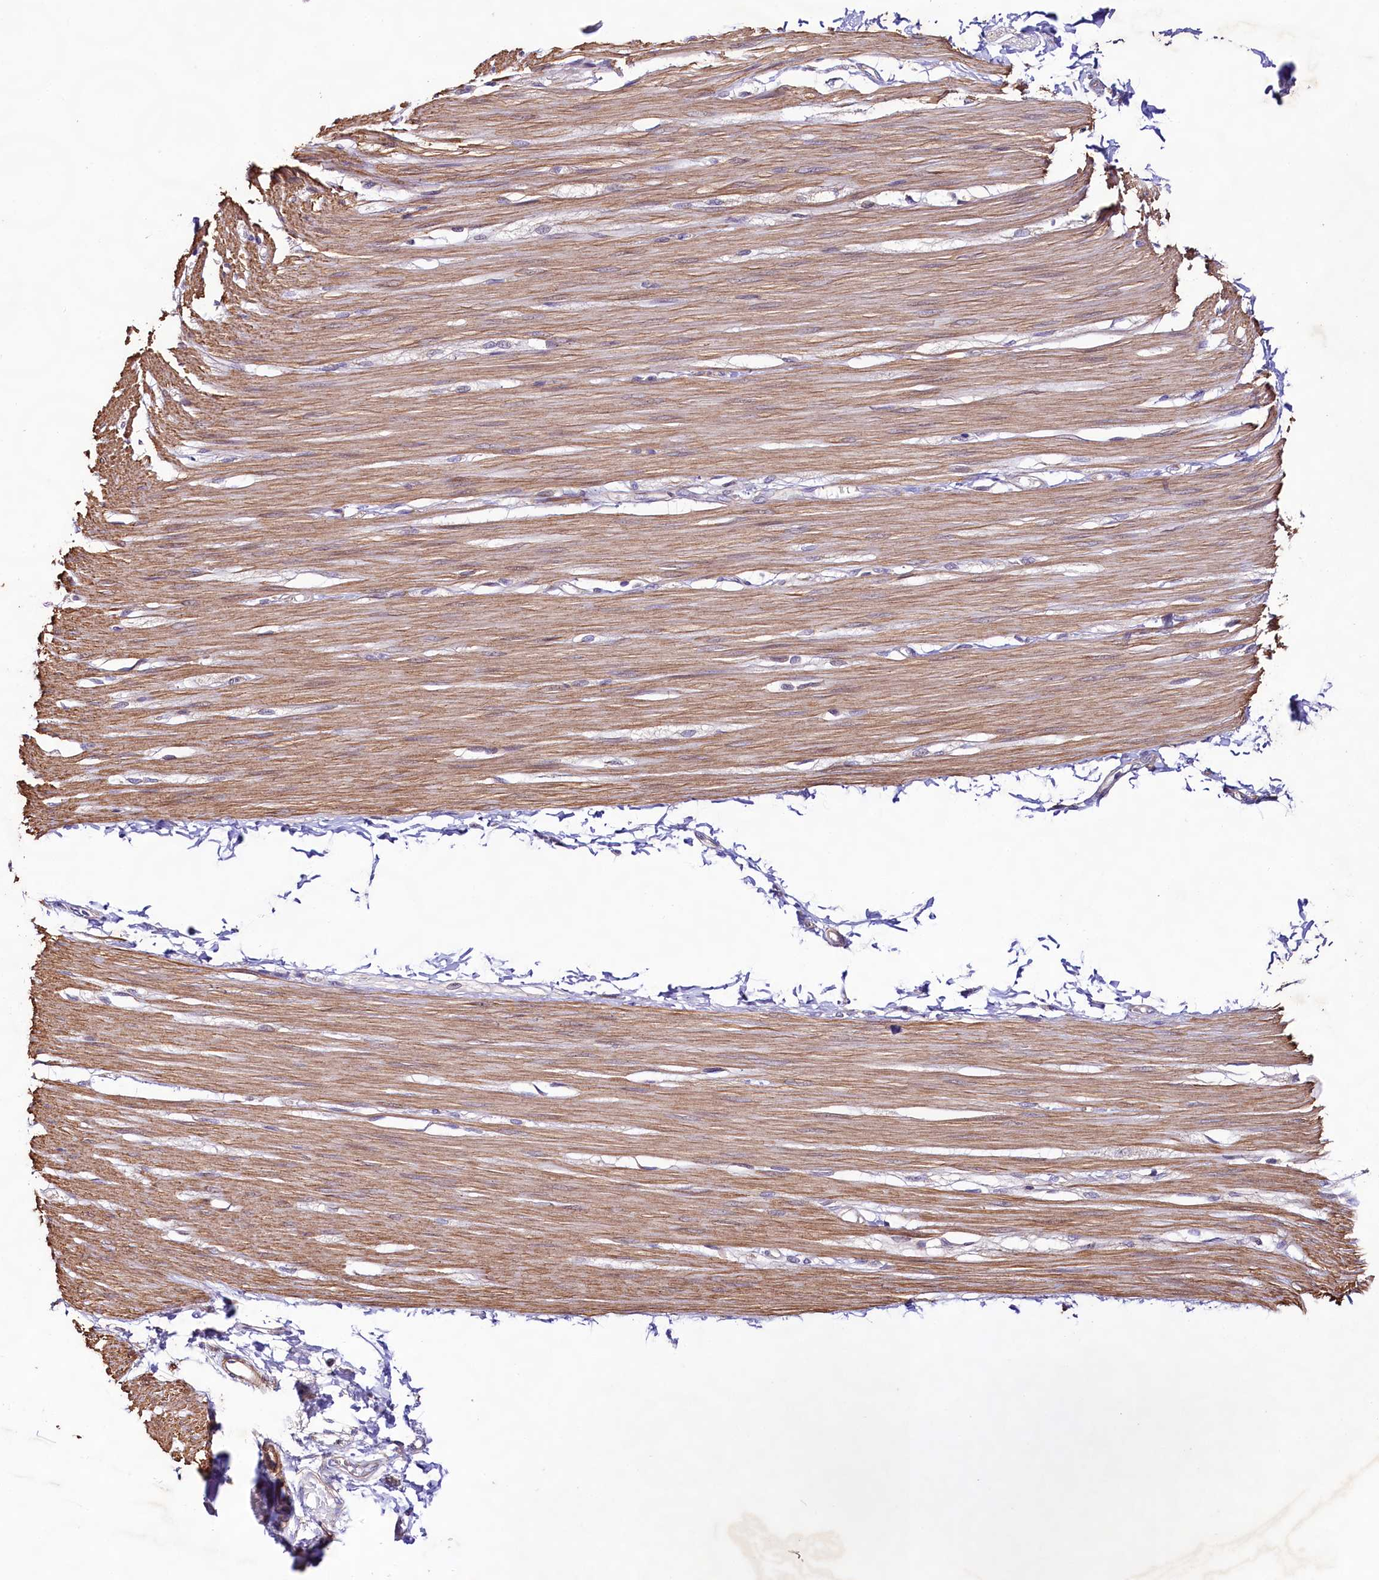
{"staining": {"intensity": "moderate", "quantity": ">75%", "location": "cytoplasmic/membranous"}, "tissue": "smooth muscle", "cell_type": "Smooth muscle cells", "image_type": "normal", "snomed": [{"axis": "morphology", "description": "Normal tissue, NOS"}, {"axis": "morphology", "description": "Adenocarcinoma, NOS"}, {"axis": "topography", "description": "Colon"}, {"axis": "topography", "description": "Peripheral nerve tissue"}], "caption": "The photomicrograph shows a brown stain indicating the presence of a protein in the cytoplasmic/membranous of smooth muscle cells in smooth muscle.", "gene": "VPS11", "patient": {"sex": "male", "age": 14}}